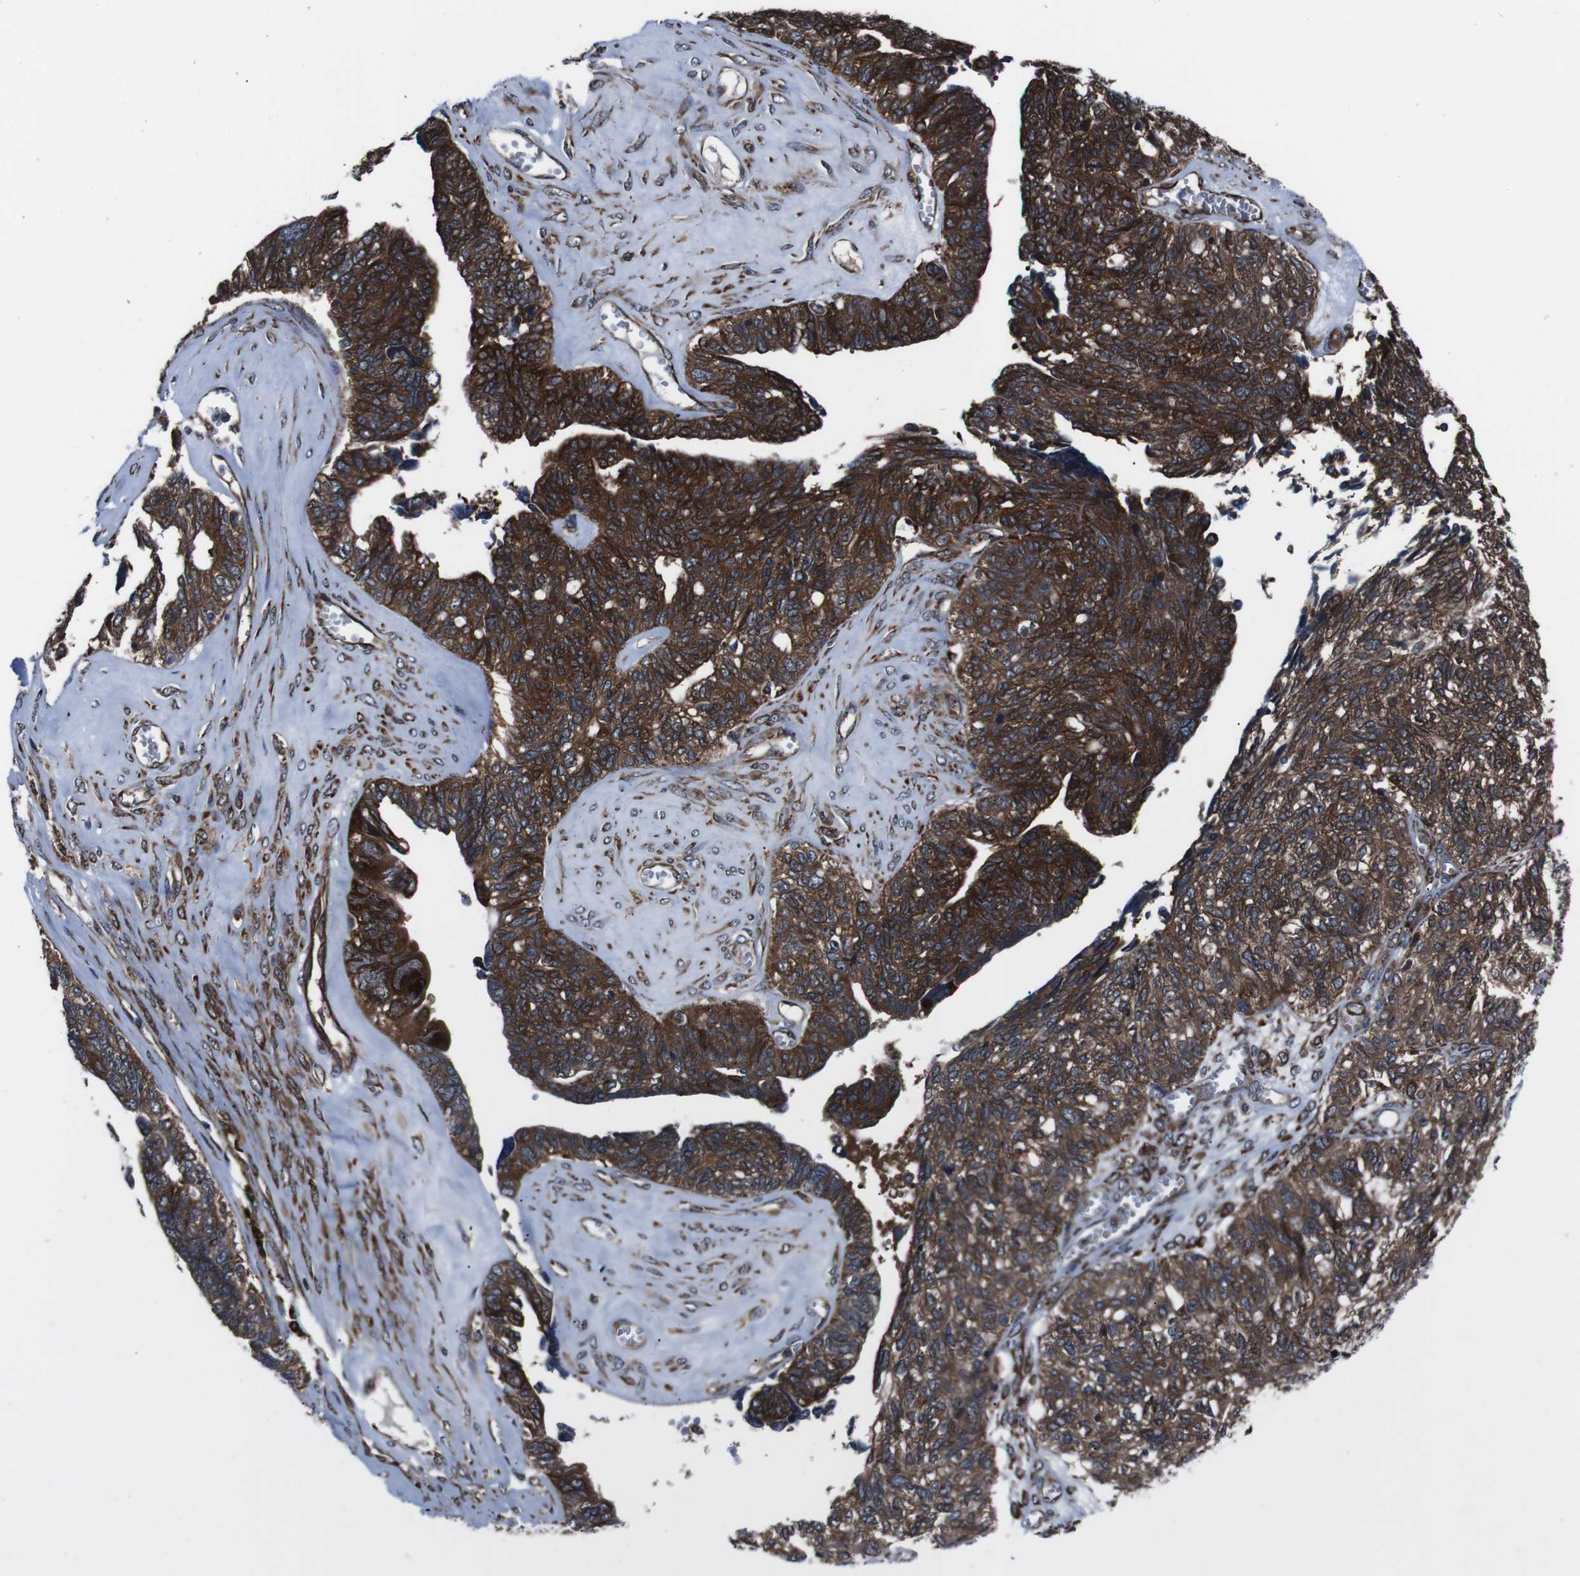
{"staining": {"intensity": "strong", "quantity": ">75%", "location": "cytoplasmic/membranous"}, "tissue": "ovarian cancer", "cell_type": "Tumor cells", "image_type": "cancer", "snomed": [{"axis": "morphology", "description": "Cystadenocarcinoma, serous, NOS"}, {"axis": "topography", "description": "Ovary"}], "caption": "Protein analysis of ovarian serous cystadenocarcinoma tissue demonstrates strong cytoplasmic/membranous staining in approximately >75% of tumor cells.", "gene": "EIF4A2", "patient": {"sex": "female", "age": 79}}